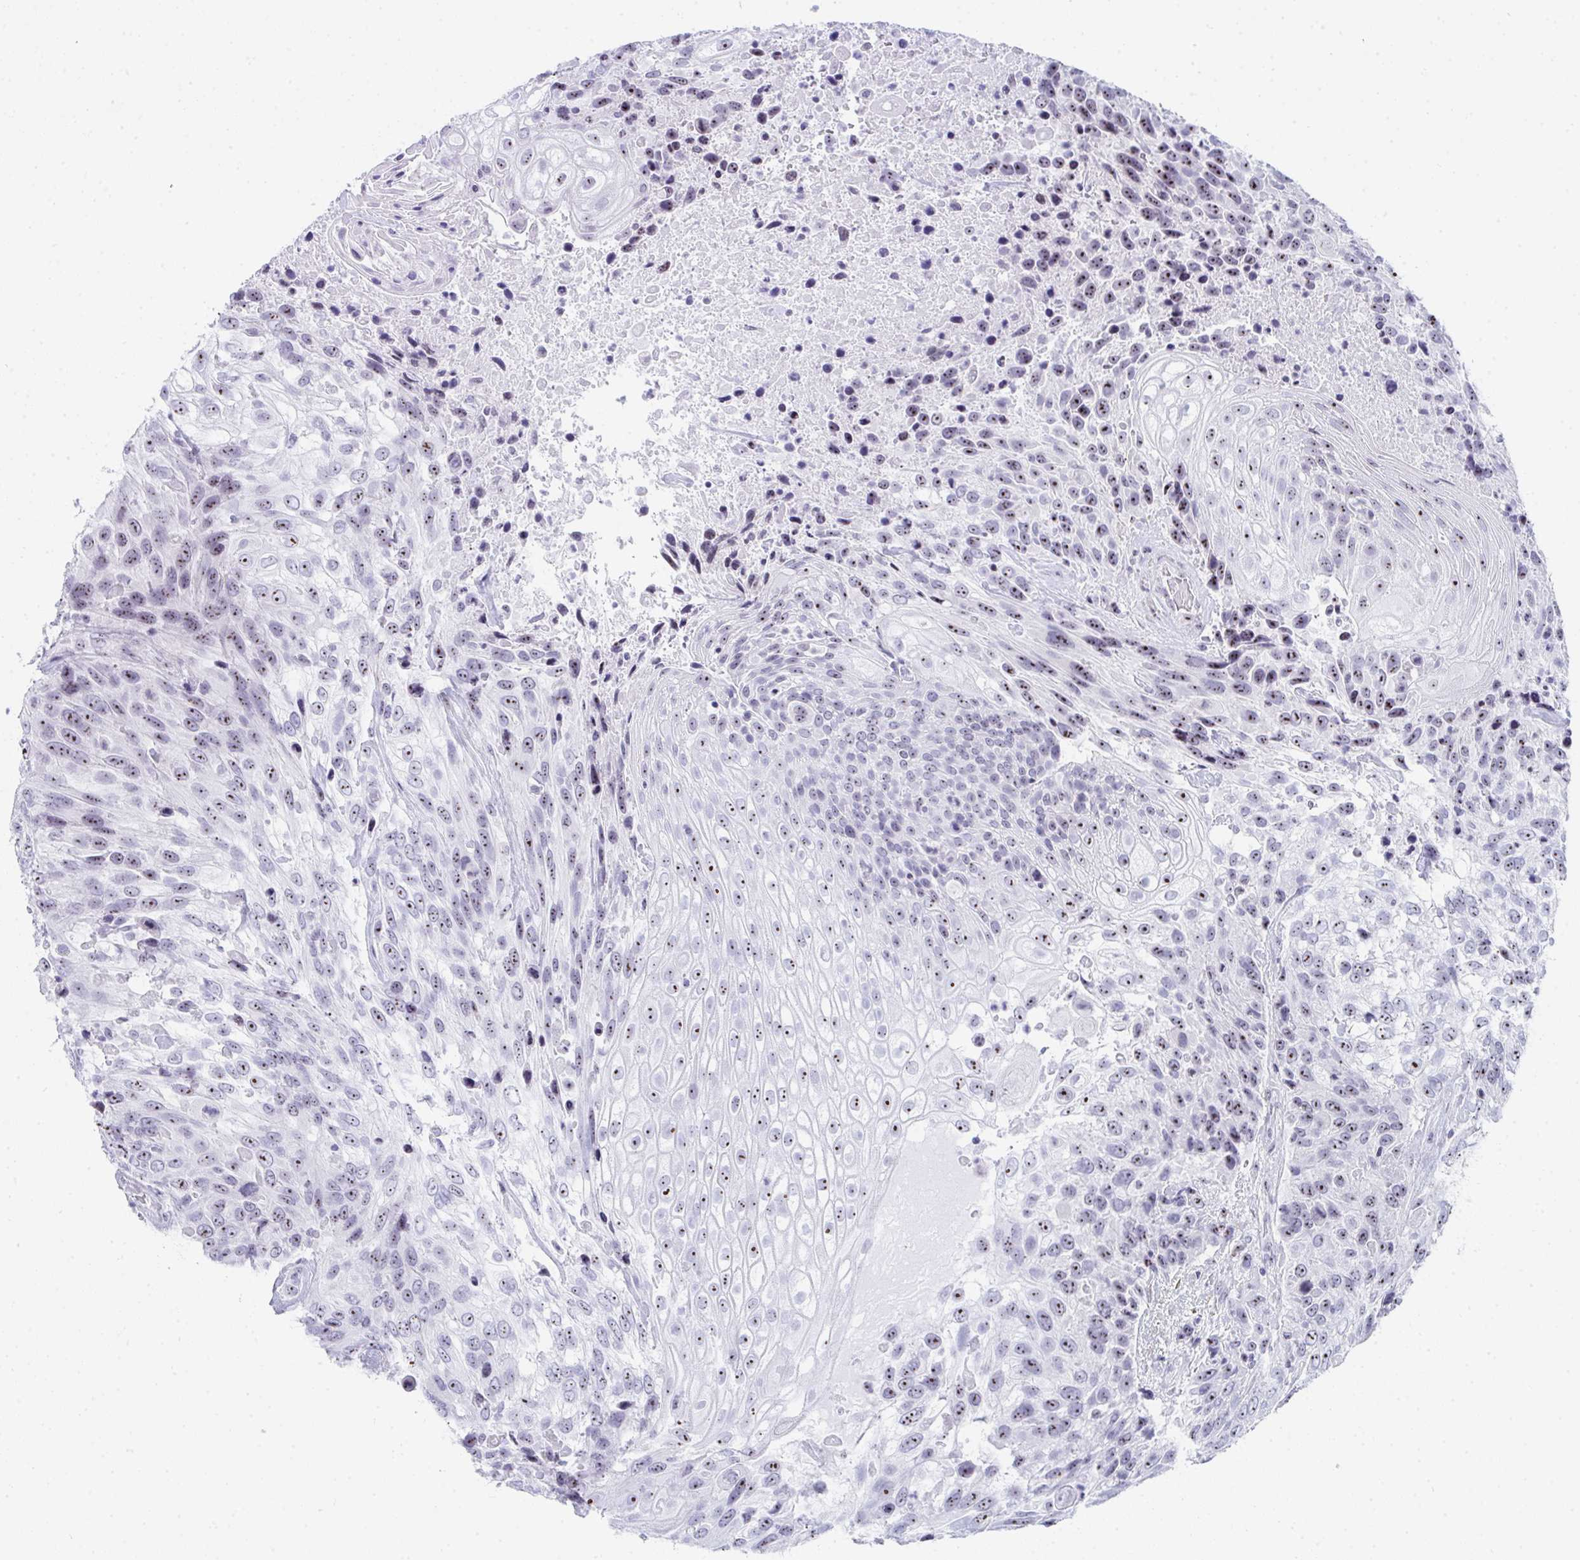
{"staining": {"intensity": "moderate", "quantity": ">75%", "location": "nuclear"}, "tissue": "urothelial cancer", "cell_type": "Tumor cells", "image_type": "cancer", "snomed": [{"axis": "morphology", "description": "Urothelial carcinoma, High grade"}, {"axis": "topography", "description": "Urinary bladder"}], "caption": "High-power microscopy captured an IHC micrograph of high-grade urothelial carcinoma, revealing moderate nuclear expression in approximately >75% of tumor cells.", "gene": "NOP10", "patient": {"sex": "female", "age": 70}}